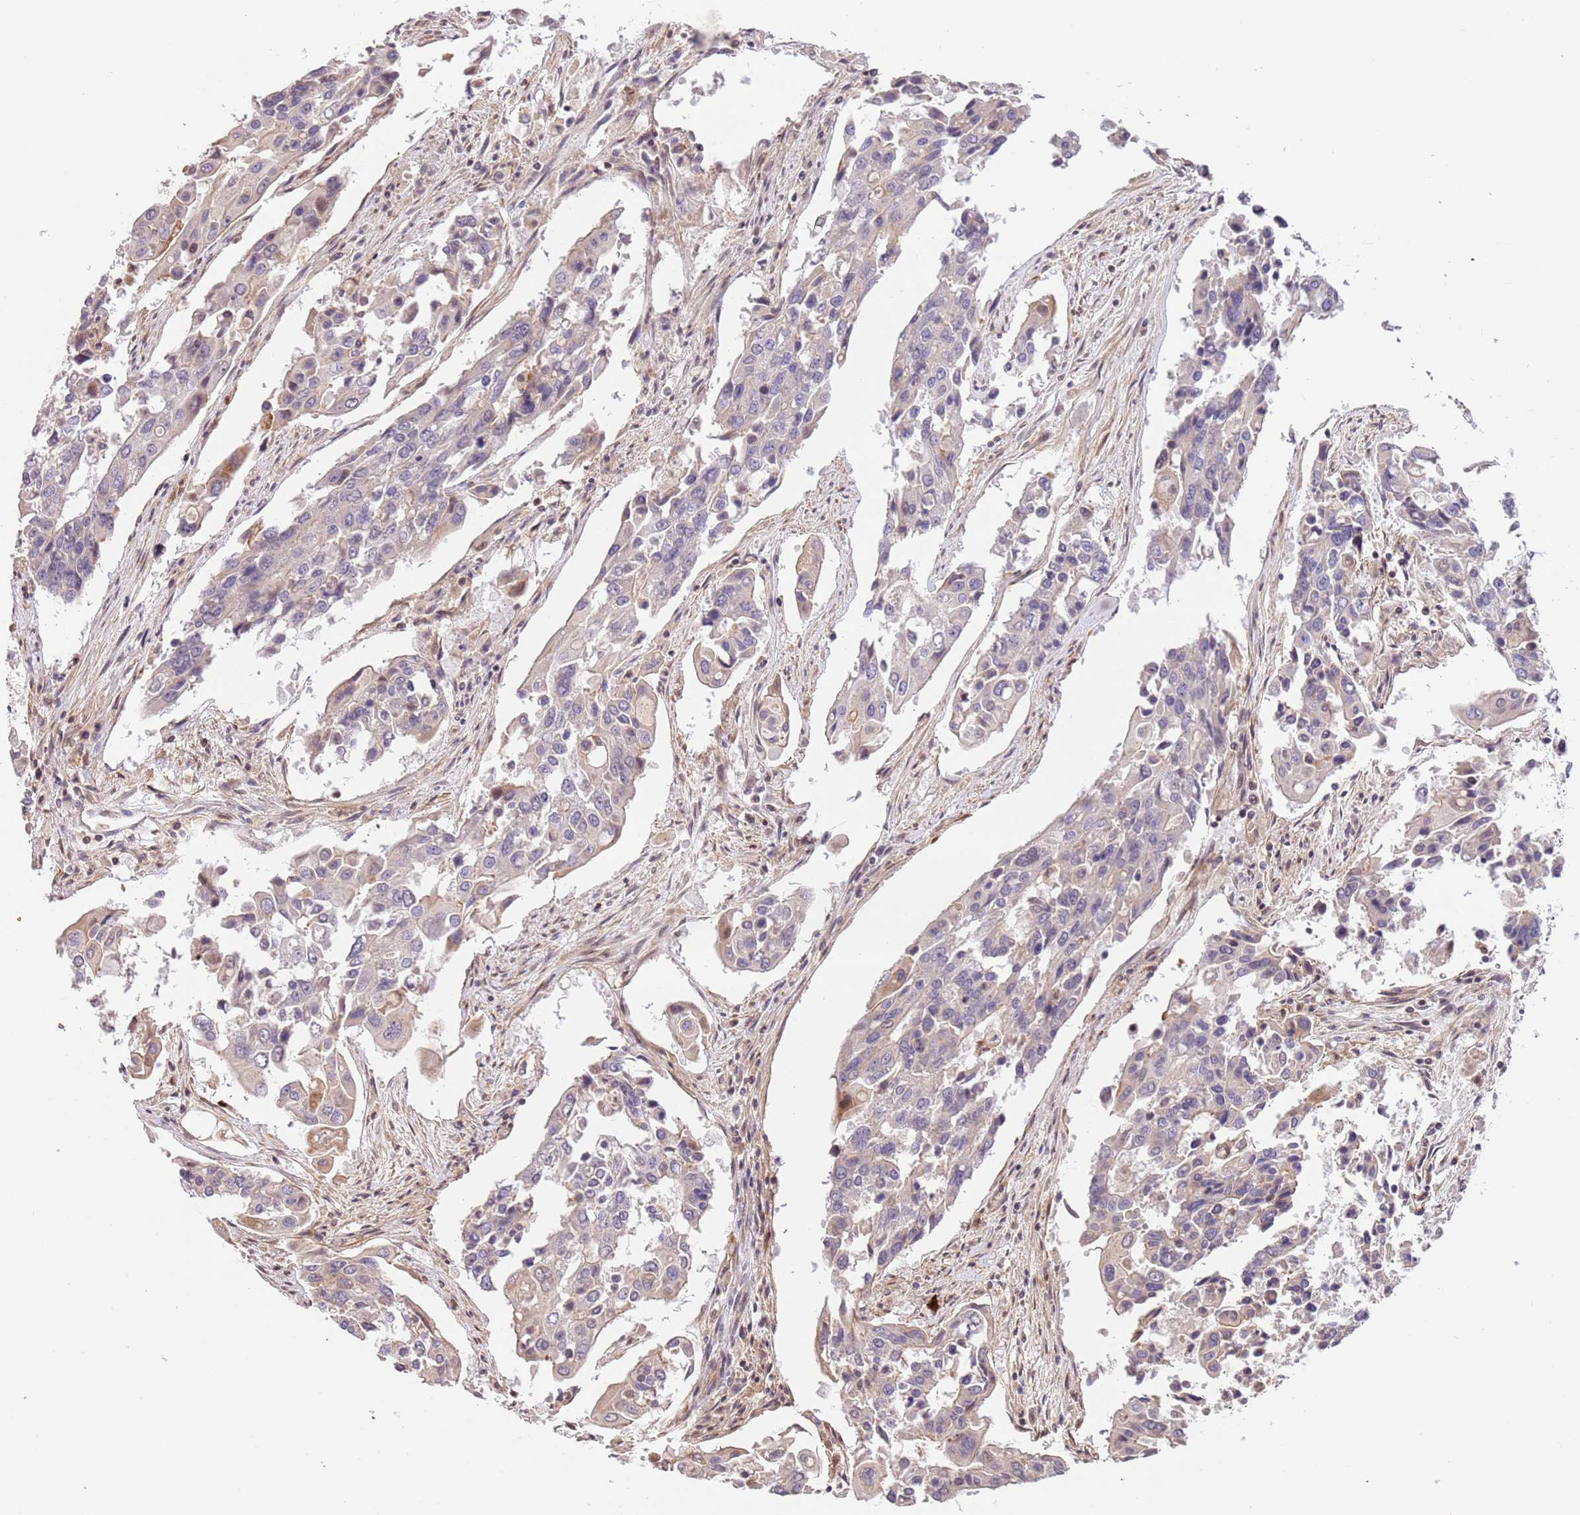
{"staining": {"intensity": "weak", "quantity": "<25%", "location": "cytoplasmic/membranous"}, "tissue": "colorectal cancer", "cell_type": "Tumor cells", "image_type": "cancer", "snomed": [{"axis": "morphology", "description": "Adenocarcinoma, NOS"}, {"axis": "topography", "description": "Colon"}], "caption": "Tumor cells show no significant protein positivity in colorectal cancer (adenocarcinoma). Brightfield microscopy of immunohistochemistry (IHC) stained with DAB (3,3'-diaminobenzidine) (brown) and hematoxylin (blue), captured at high magnification.", "gene": "SLC16A4", "patient": {"sex": "male", "age": 77}}